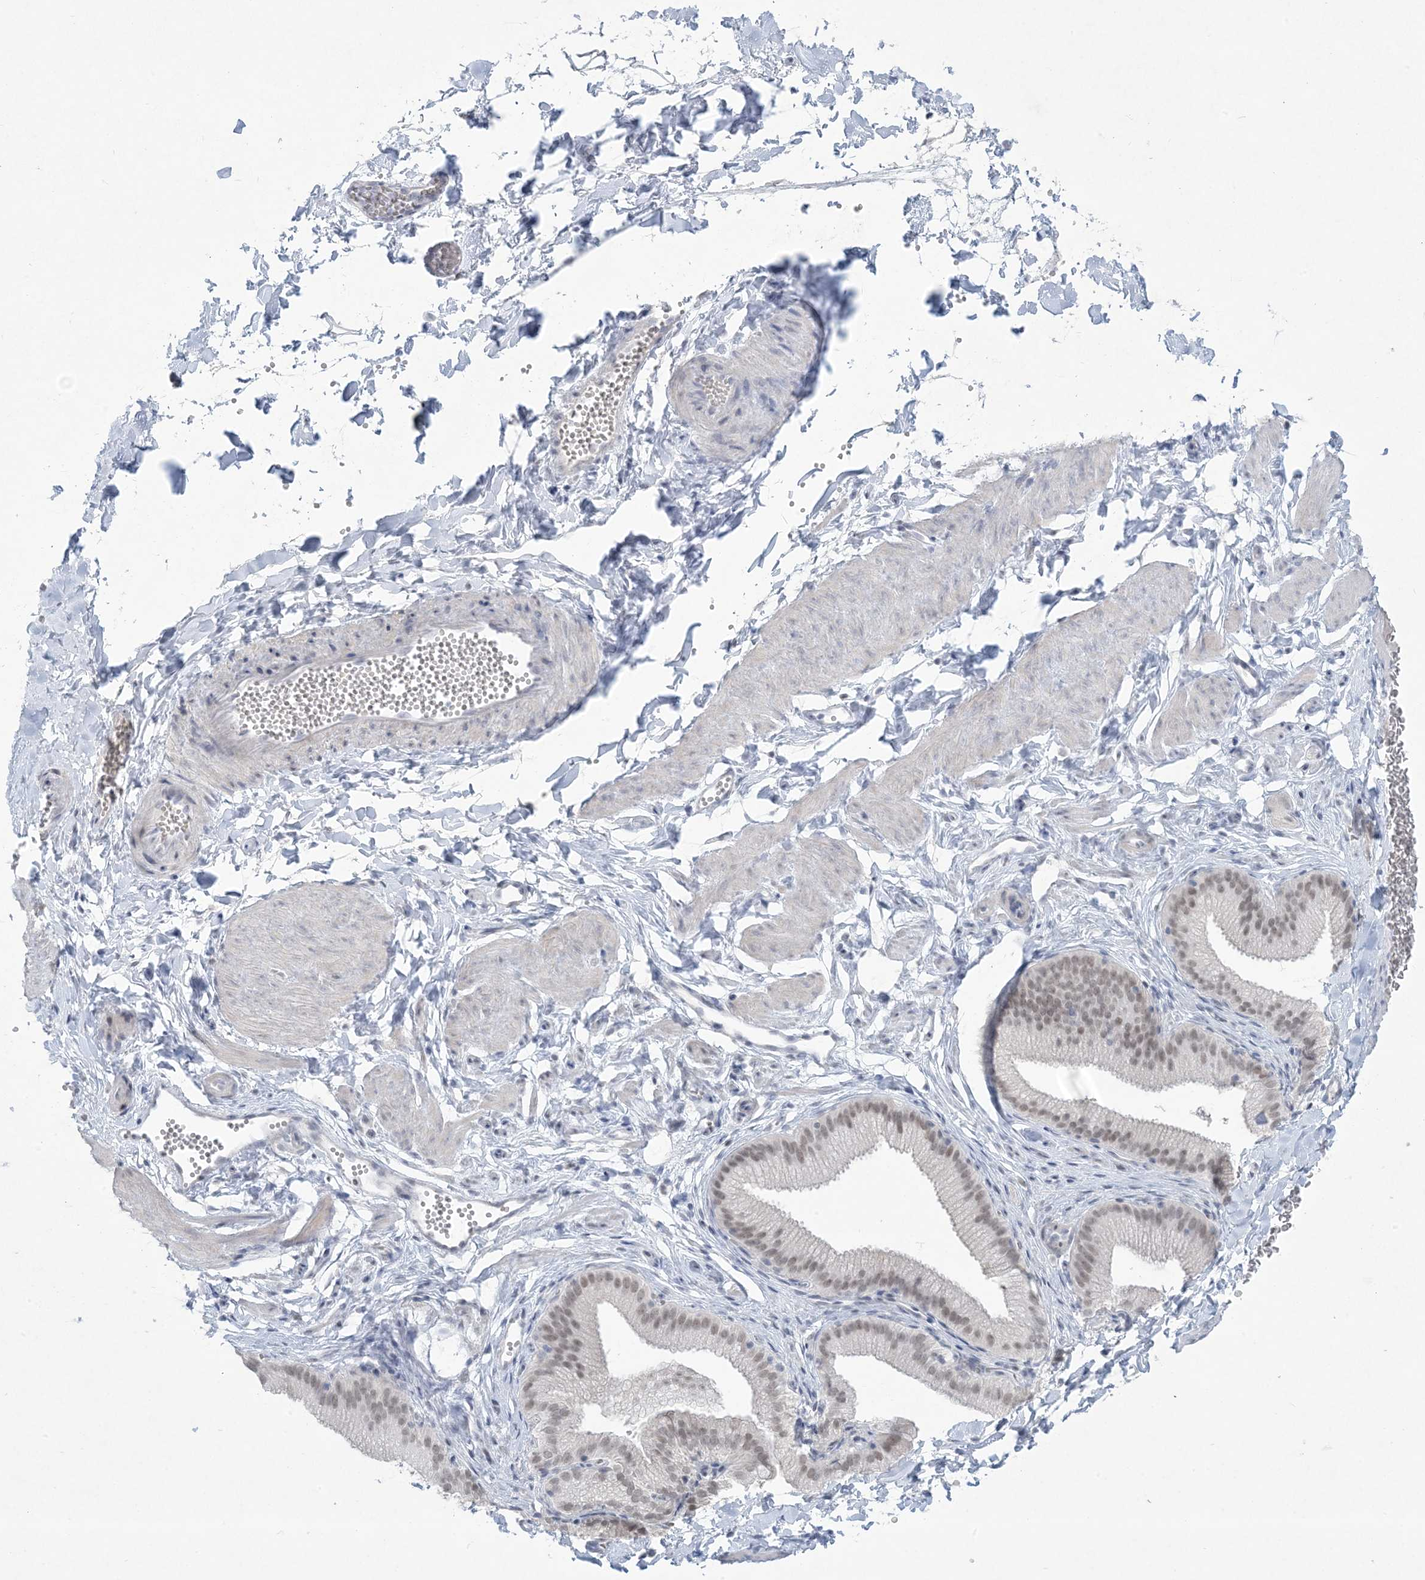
{"staining": {"intensity": "negative", "quantity": "none", "location": "none"}, "tissue": "adipose tissue", "cell_type": "Adipocytes", "image_type": "normal", "snomed": [{"axis": "morphology", "description": "Normal tissue, NOS"}, {"axis": "topography", "description": "Gallbladder"}, {"axis": "topography", "description": "Peripheral nerve tissue"}], "caption": "Immunohistochemistry (IHC) micrograph of normal human adipose tissue stained for a protein (brown), which shows no expression in adipocytes. Brightfield microscopy of immunohistochemistry (IHC) stained with DAB (brown) and hematoxylin (blue), captured at high magnification.", "gene": "HOMEZ", "patient": {"sex": "male", "age": 38}}